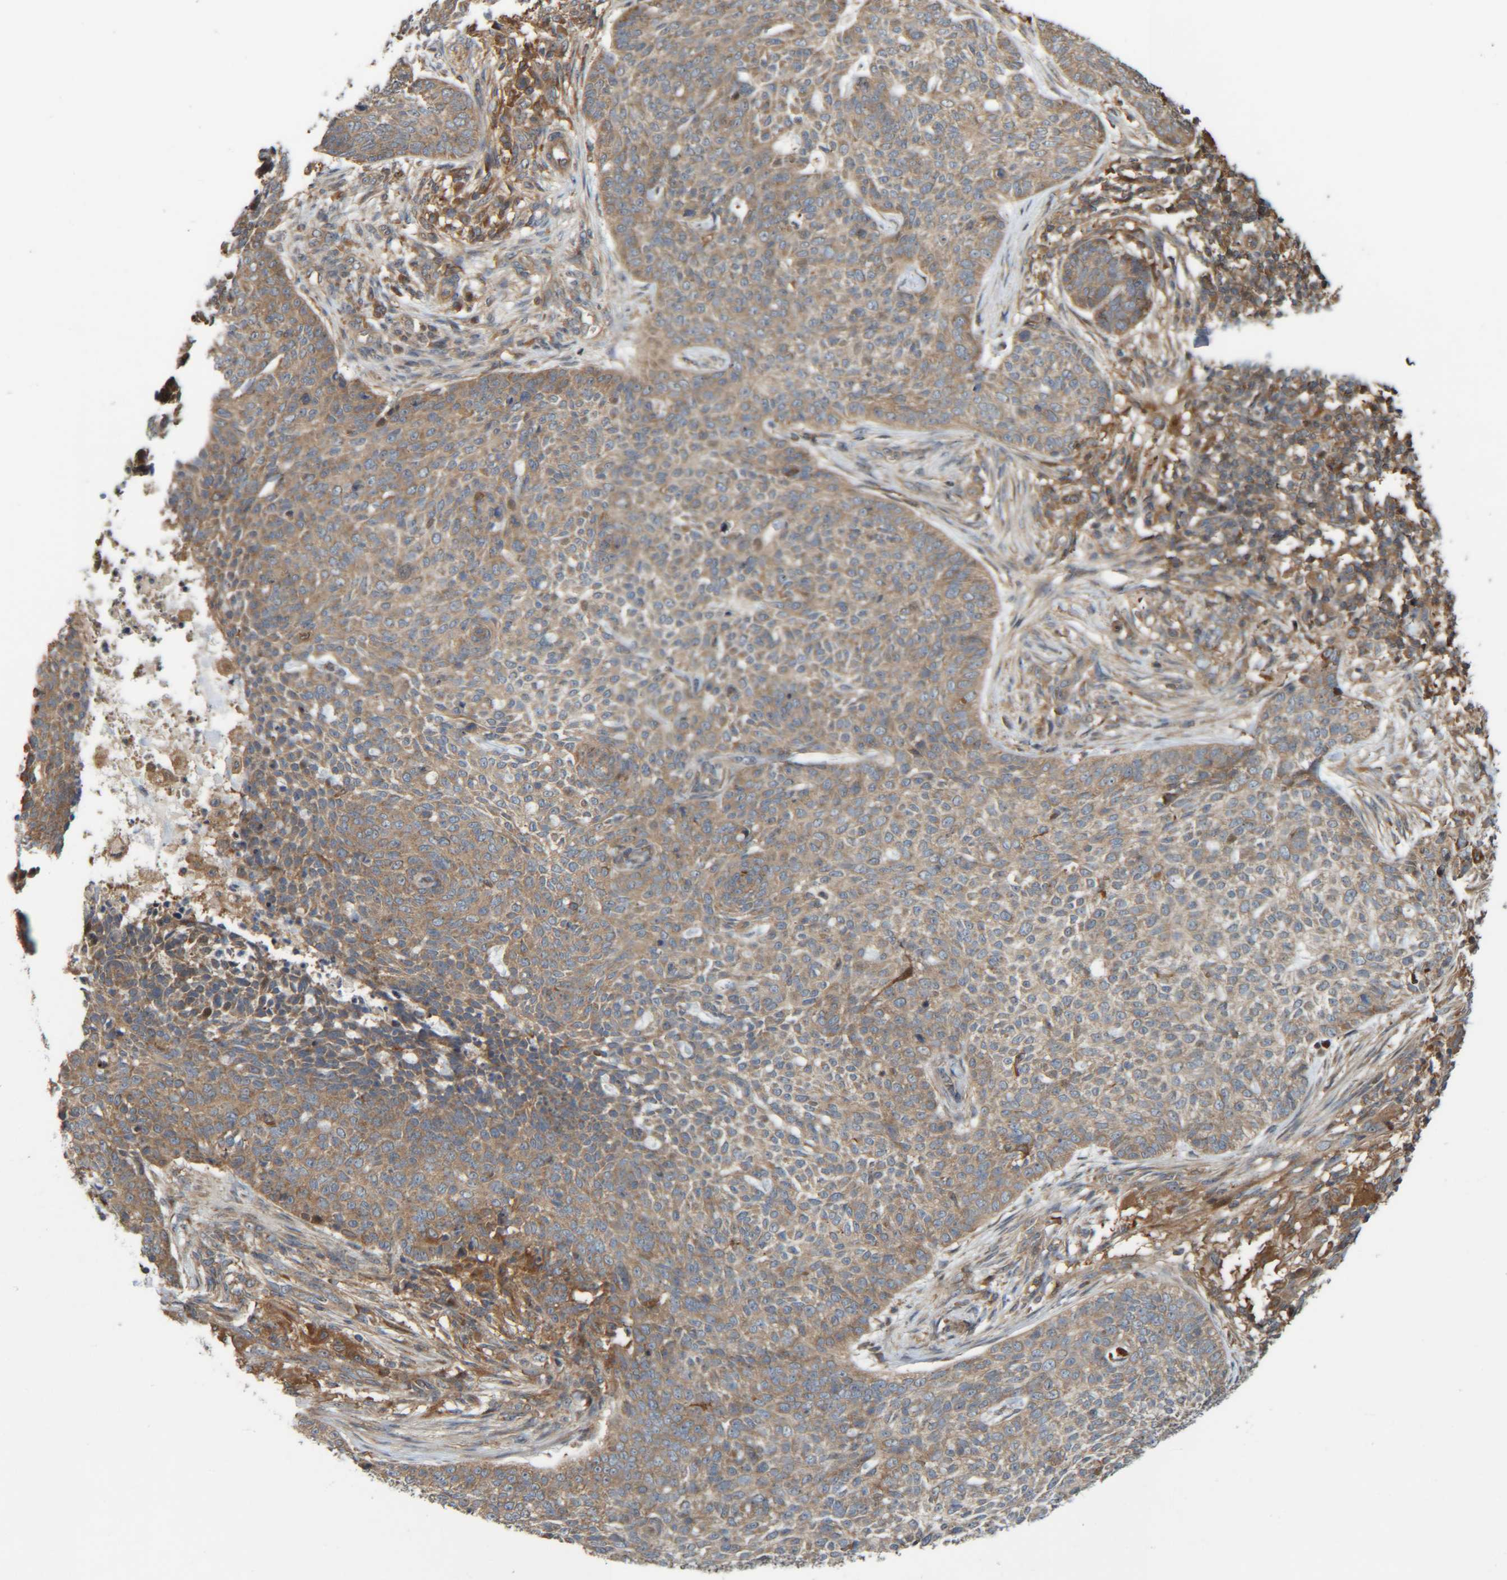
{"staining": {"intensity": "weak", "quantity": ">75%", "location": "cytoplasmic/membranous"}, "tissue": "skin cancer", "cell_type": "Tumor cells", "image_type": "cancer", "snomed": [{"axis": "morphology", "description": "Basal cell carcinoma"}, {"axis": "topography", "description": "Skin"}], "caption": "Immunohistochemistry of human basal cell carcinoma (skin) reveals low levels of weak cytoplasmic/membranous expression in approximately >75% of tumor cells.", "gene": "CCDC57", "patient": {"sex": "female", "age": 64}}